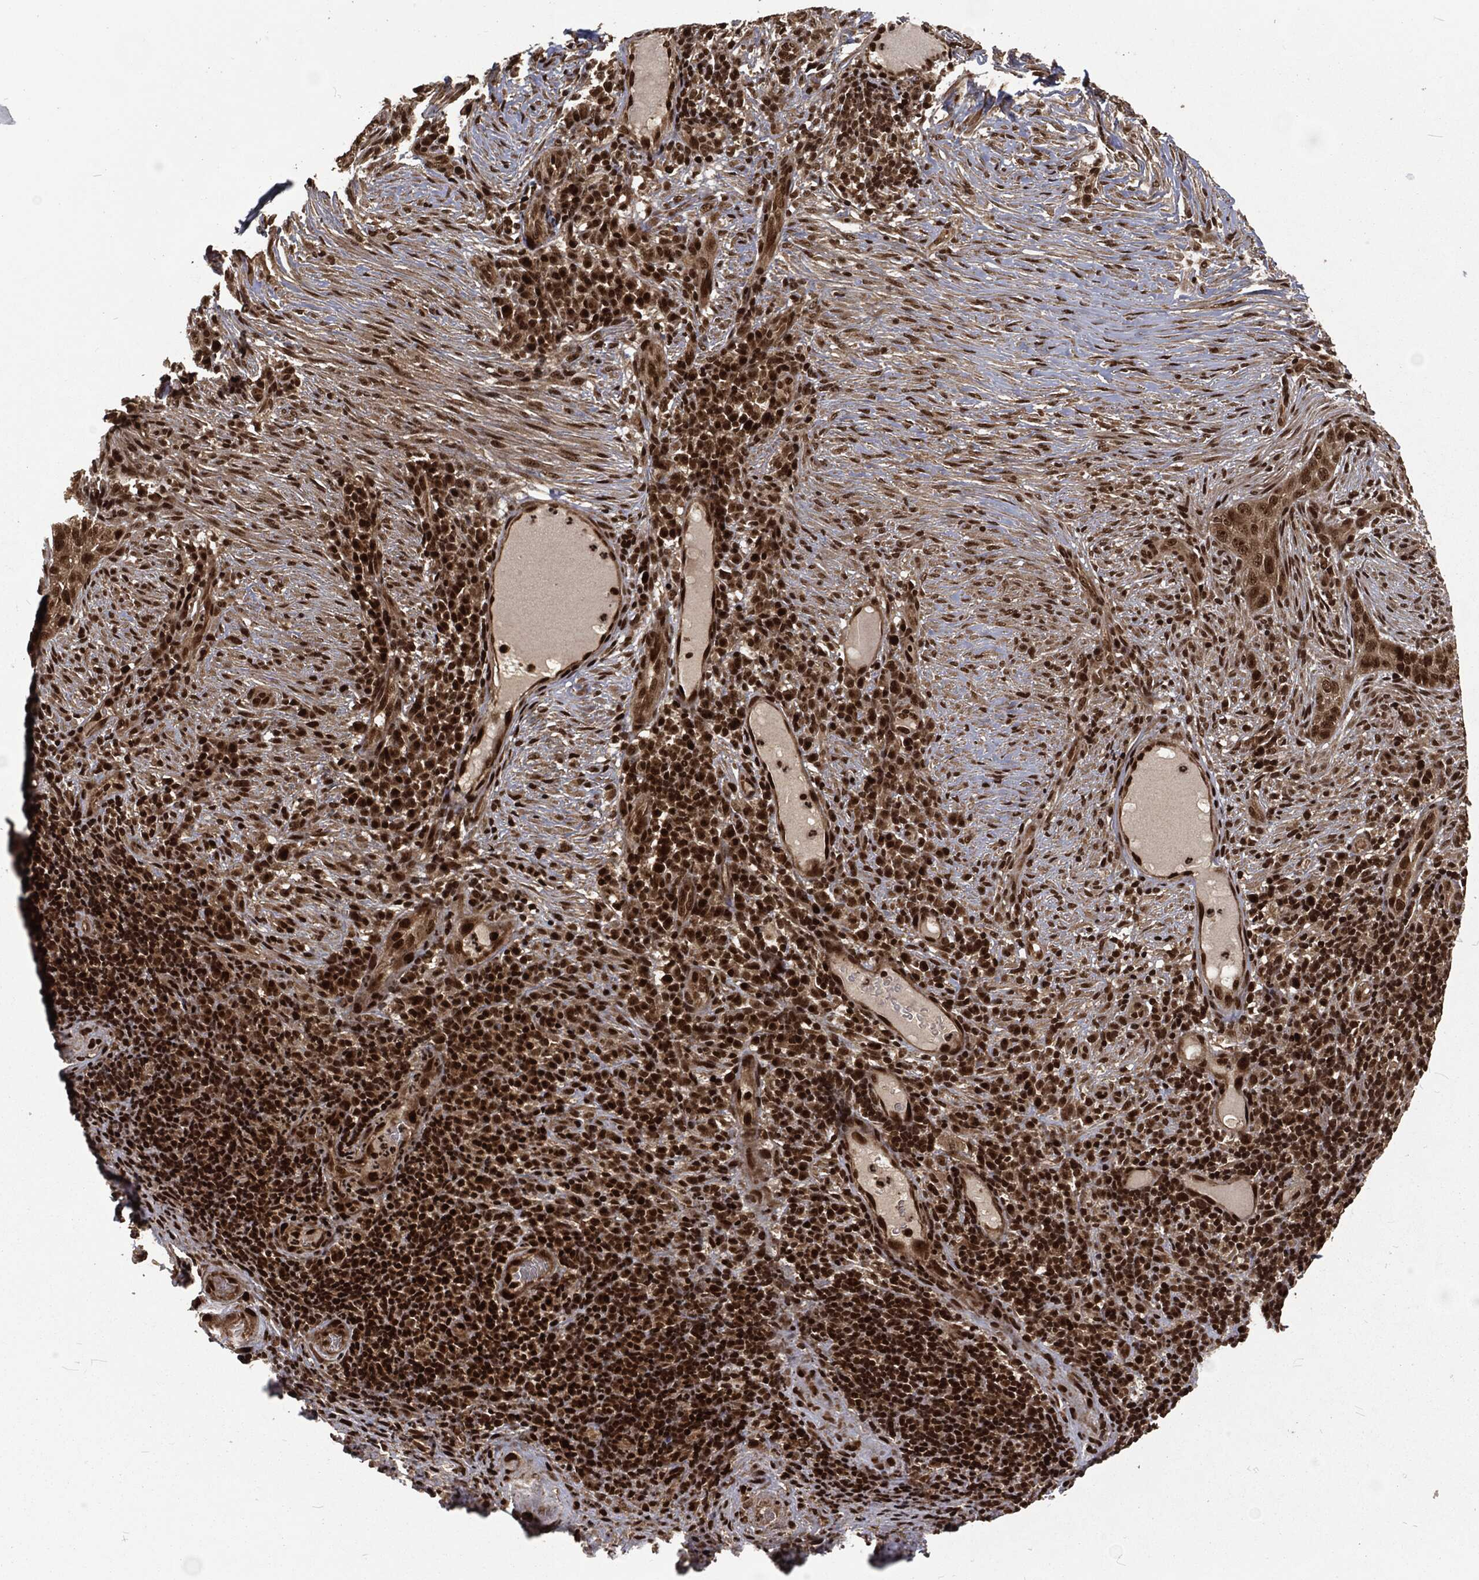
{"staining": {"intensity": "strong", "quantity": "25%-75%", "location": "nuclear"}, "tissue": "skin cancer", "cell_type": "Tumor cells", "image_type": "cancer", "snomed": [{"axis": "morphology", "description": "Squamous cell carcinoma, NOS"}, {"axis": "topography", "description": "Skin"}], "caption": "The image exhibits staining of squamous cell carcinoma (skin), revealing strong nuclear protein staining (brown color) within tumor cells.", "gene": "NGRN", "patient": {"sex": "male", "age": 88}}